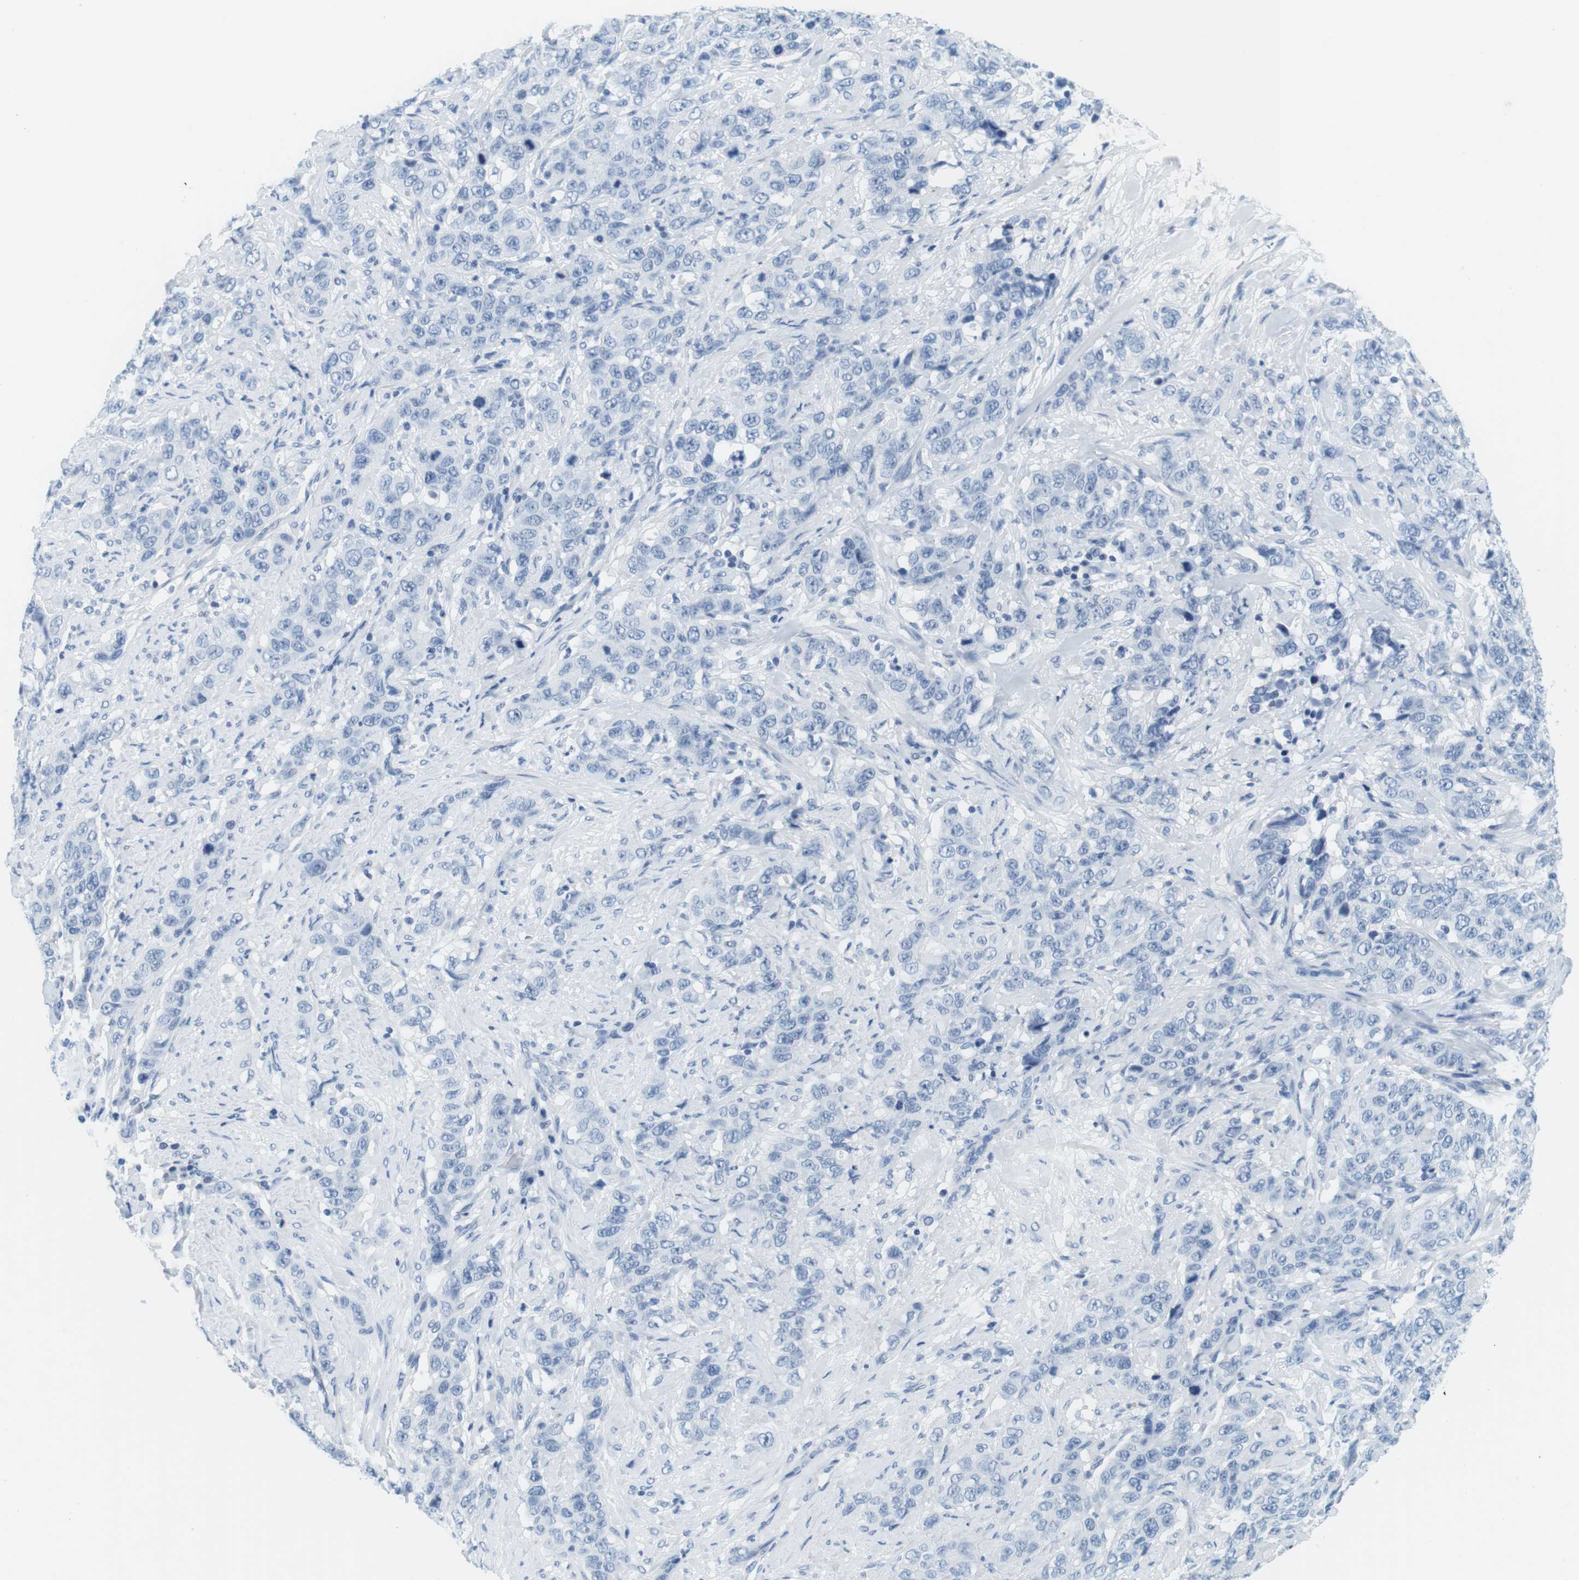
{"staining": {"intensity": "negative", "quantity": "none", "location": "none"}, "tissue": "stomach cancer", "cell_type": "Tumor cells", "image_type": "cancer", "snomed": [{"axis": "morphology", "description": "Adenocarcinoma, NOS"}, {"axis": "topography", "description": "Stomach"}], "caption": "IHC micrograph of neoplastic tissue: human adenocarcinoma (stomach) stained with DAB (3,3'-diaminobenzidine) demonstrates no significant protein expression in tumor cells. (DAB (3,3'-diaminobenzidine) immunohistochemistry (IHC) with hematoxylin counter stain).", "gene": "CYP2C9", "patient": {"sex": "male", "age": 48}}